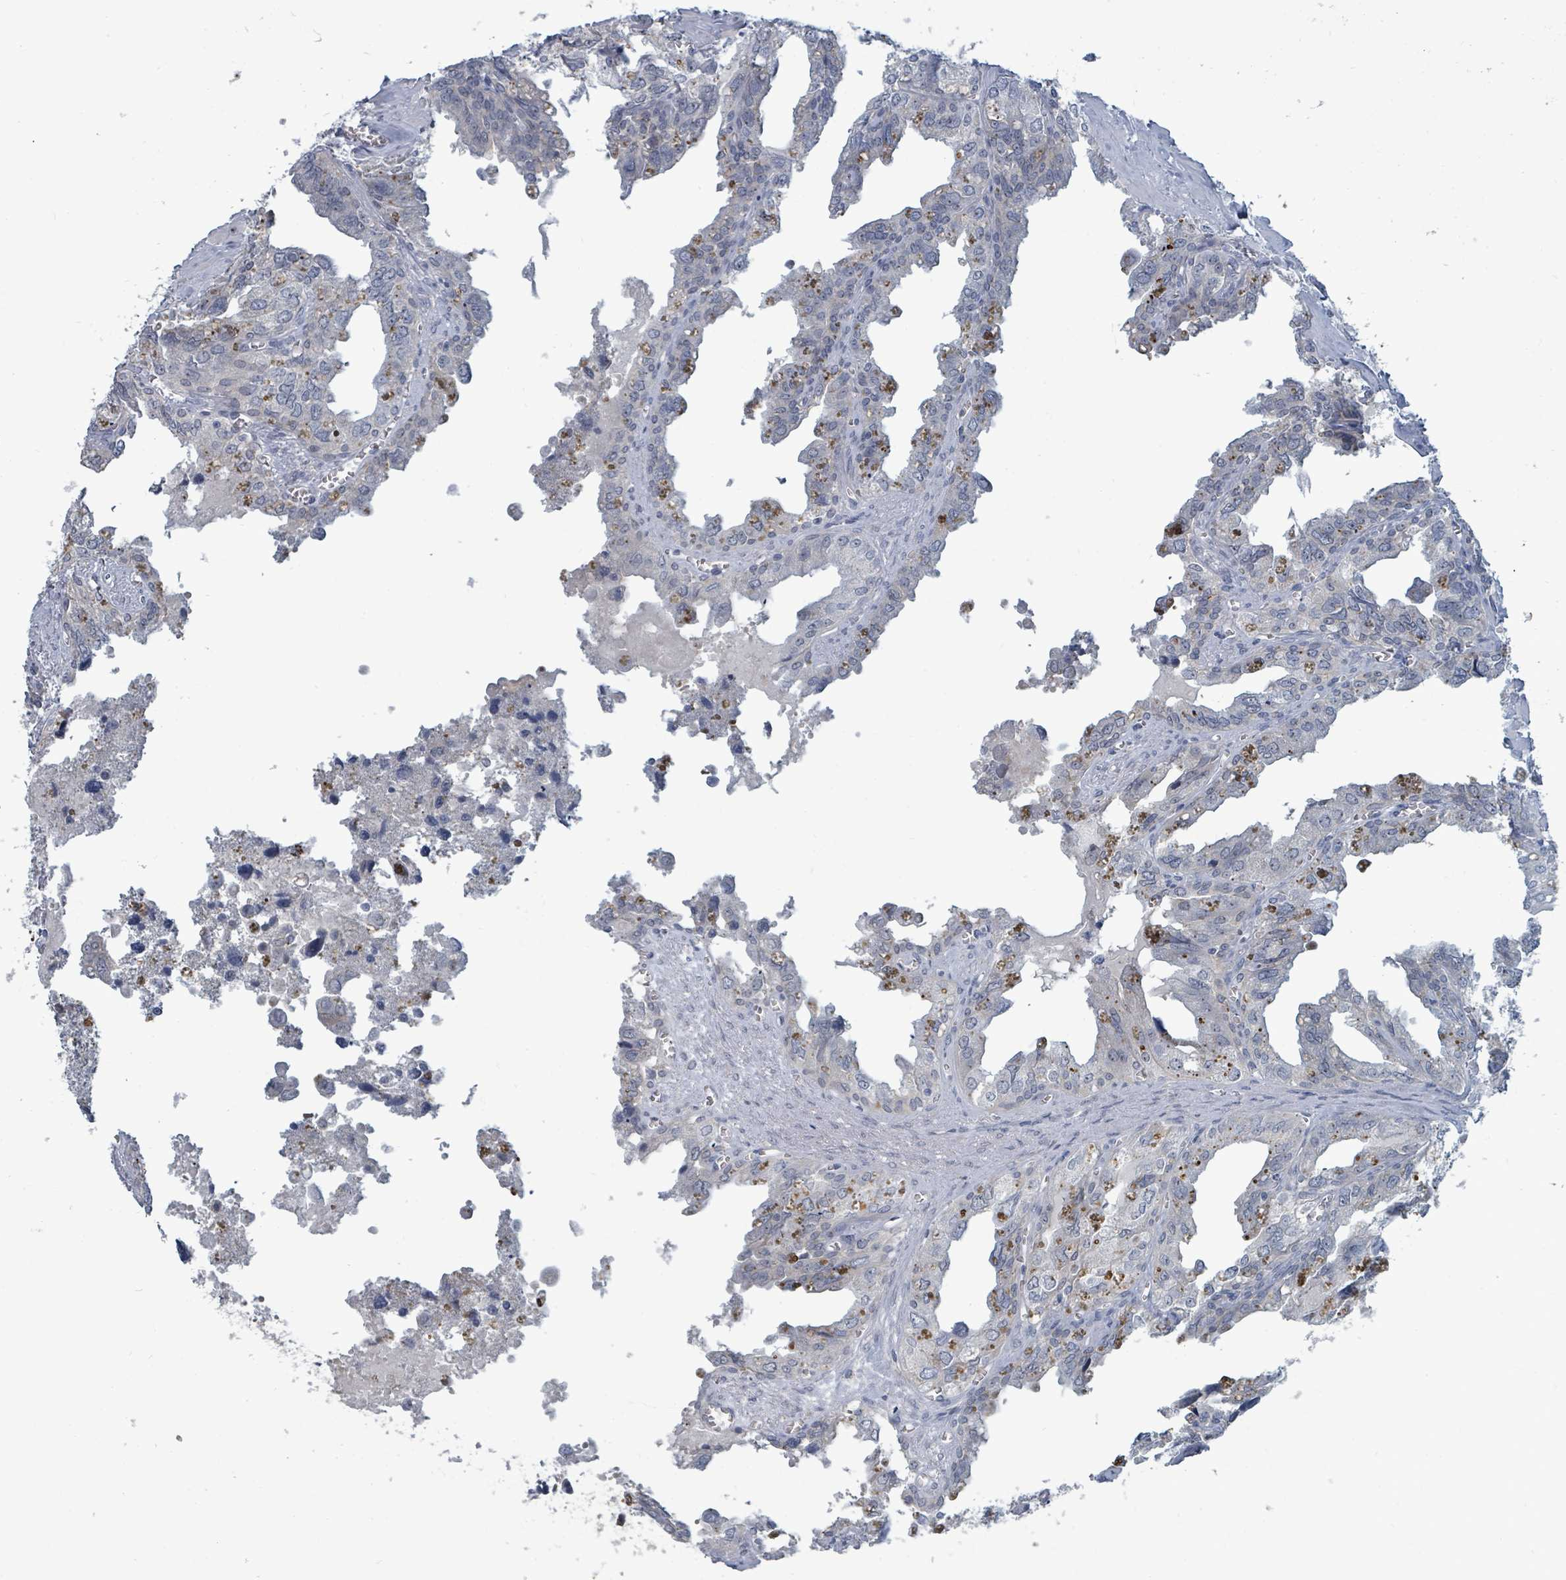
{"staining": {"intensity": "moderate", "quantity": "<25%", "location": "cytoplasmic/membranous"}, "tissue": "seminal vesicle", "cell_type": "Glandular cells", "image_type": "normal", "snomed": [{"axis": "morphology", "description": "Normal tissue, NOS"}, {"axis": "topography", "description": "Seminal veicle"}], "caption": "The micrograph shows staining of normal seminal vesicle, revealing moderate cytoplasmic/membranous protein expression (brown color) within glandular cells.", "gene": "TRDMT1", "patient": {"sex": "male", "age": 67}}